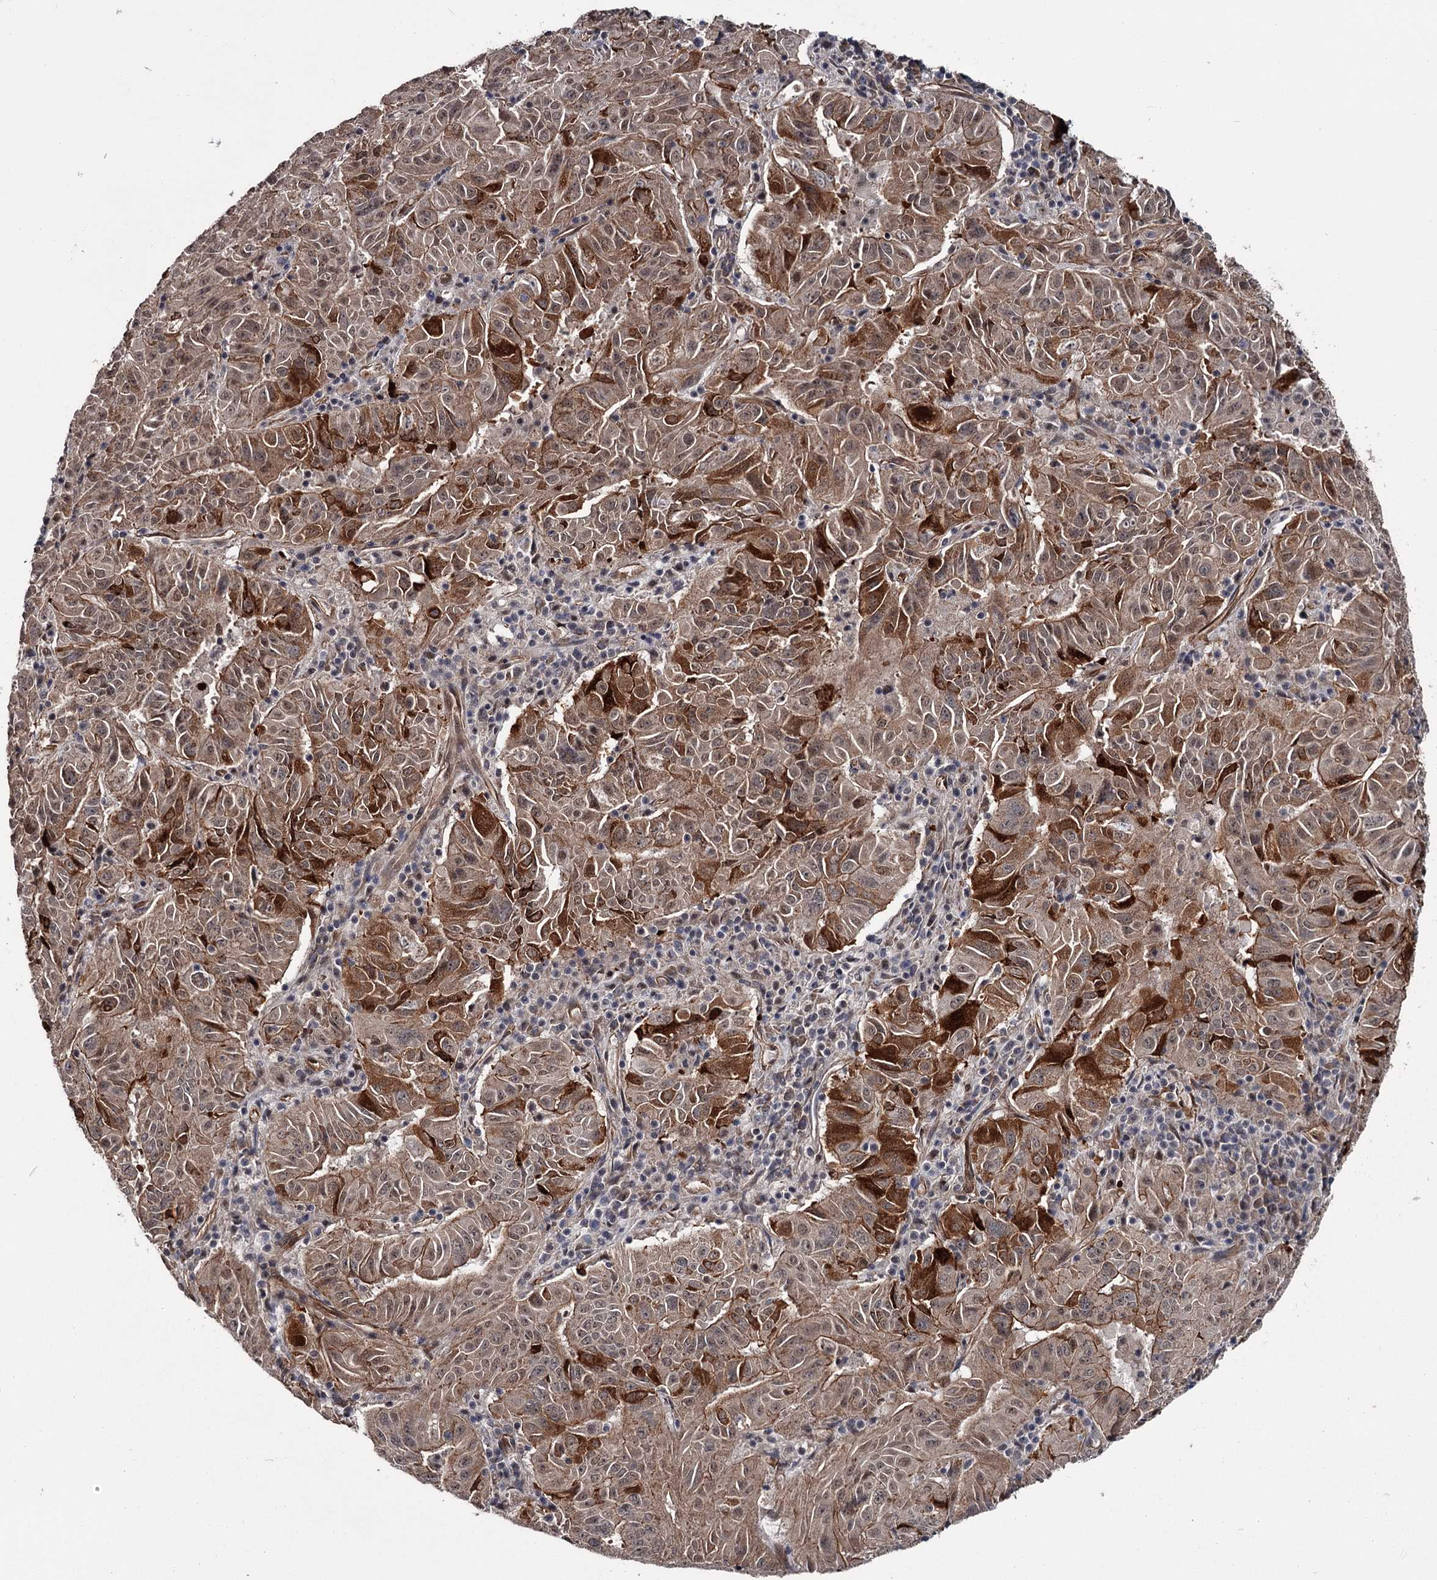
{"staining": {"intensity": "moderate", "quantity": ">75%", "location": "cytoplasmic/membranous"}, "tissue": "pancreatic cancer", "cell_type": "Tumor cells", "image_type": "cancer", "snomed": [{"axis": "morphology", "description": "Adenocarcinoma, NOS"}, {"axis": "topography", "description": "Pancreas"}], "caption": "A medium amount of moderate cytoplasmic/membranous staining is appreciated in approximately >75% of tumor cells in adenocarcinoma (pancreatic) tissue.", "gene": "CDC42EP2", "patient": {"sex": "male", "age": 63}}